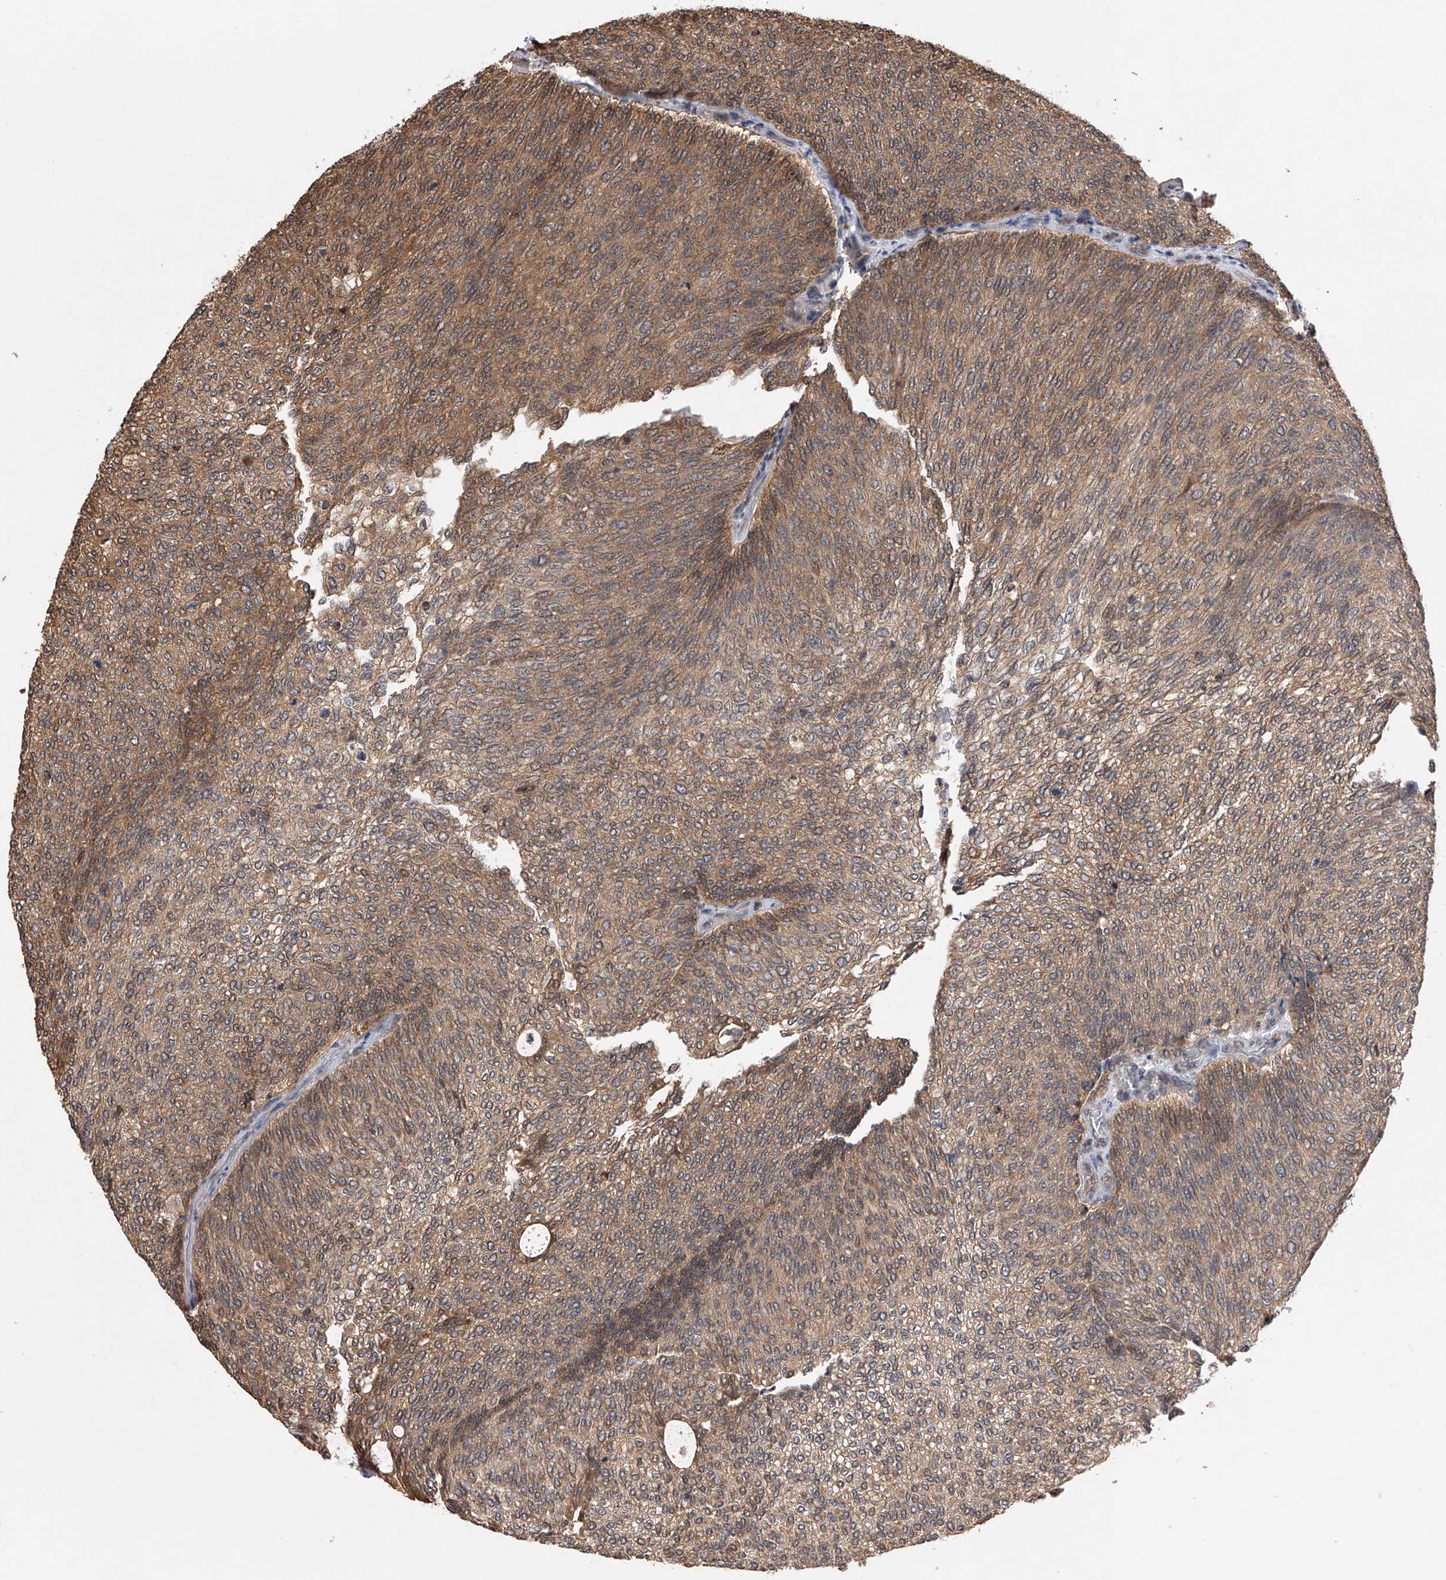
{"staining": {"intensity": "moderate", "quantity": ">75%", "location": "cytoplasmic/membranous"}, "tissue": "urothelial cancer", "cell_type": "Tumor cells", "image_type": "cancer", "snomed": [{"axis": "morphology", "description": "Urothelial carcinoma, Low grade"}, {"axis": "topography", "description": "Urinary bladder"}], "caption": "This is a histology image of immunohistochemistry staining of urothelial cancer, which shows moderate expression in the cytoplasmic/membranous of tumor cells.", "gene": "GMDS", "patient": {"sex": "female", "age": 79}}